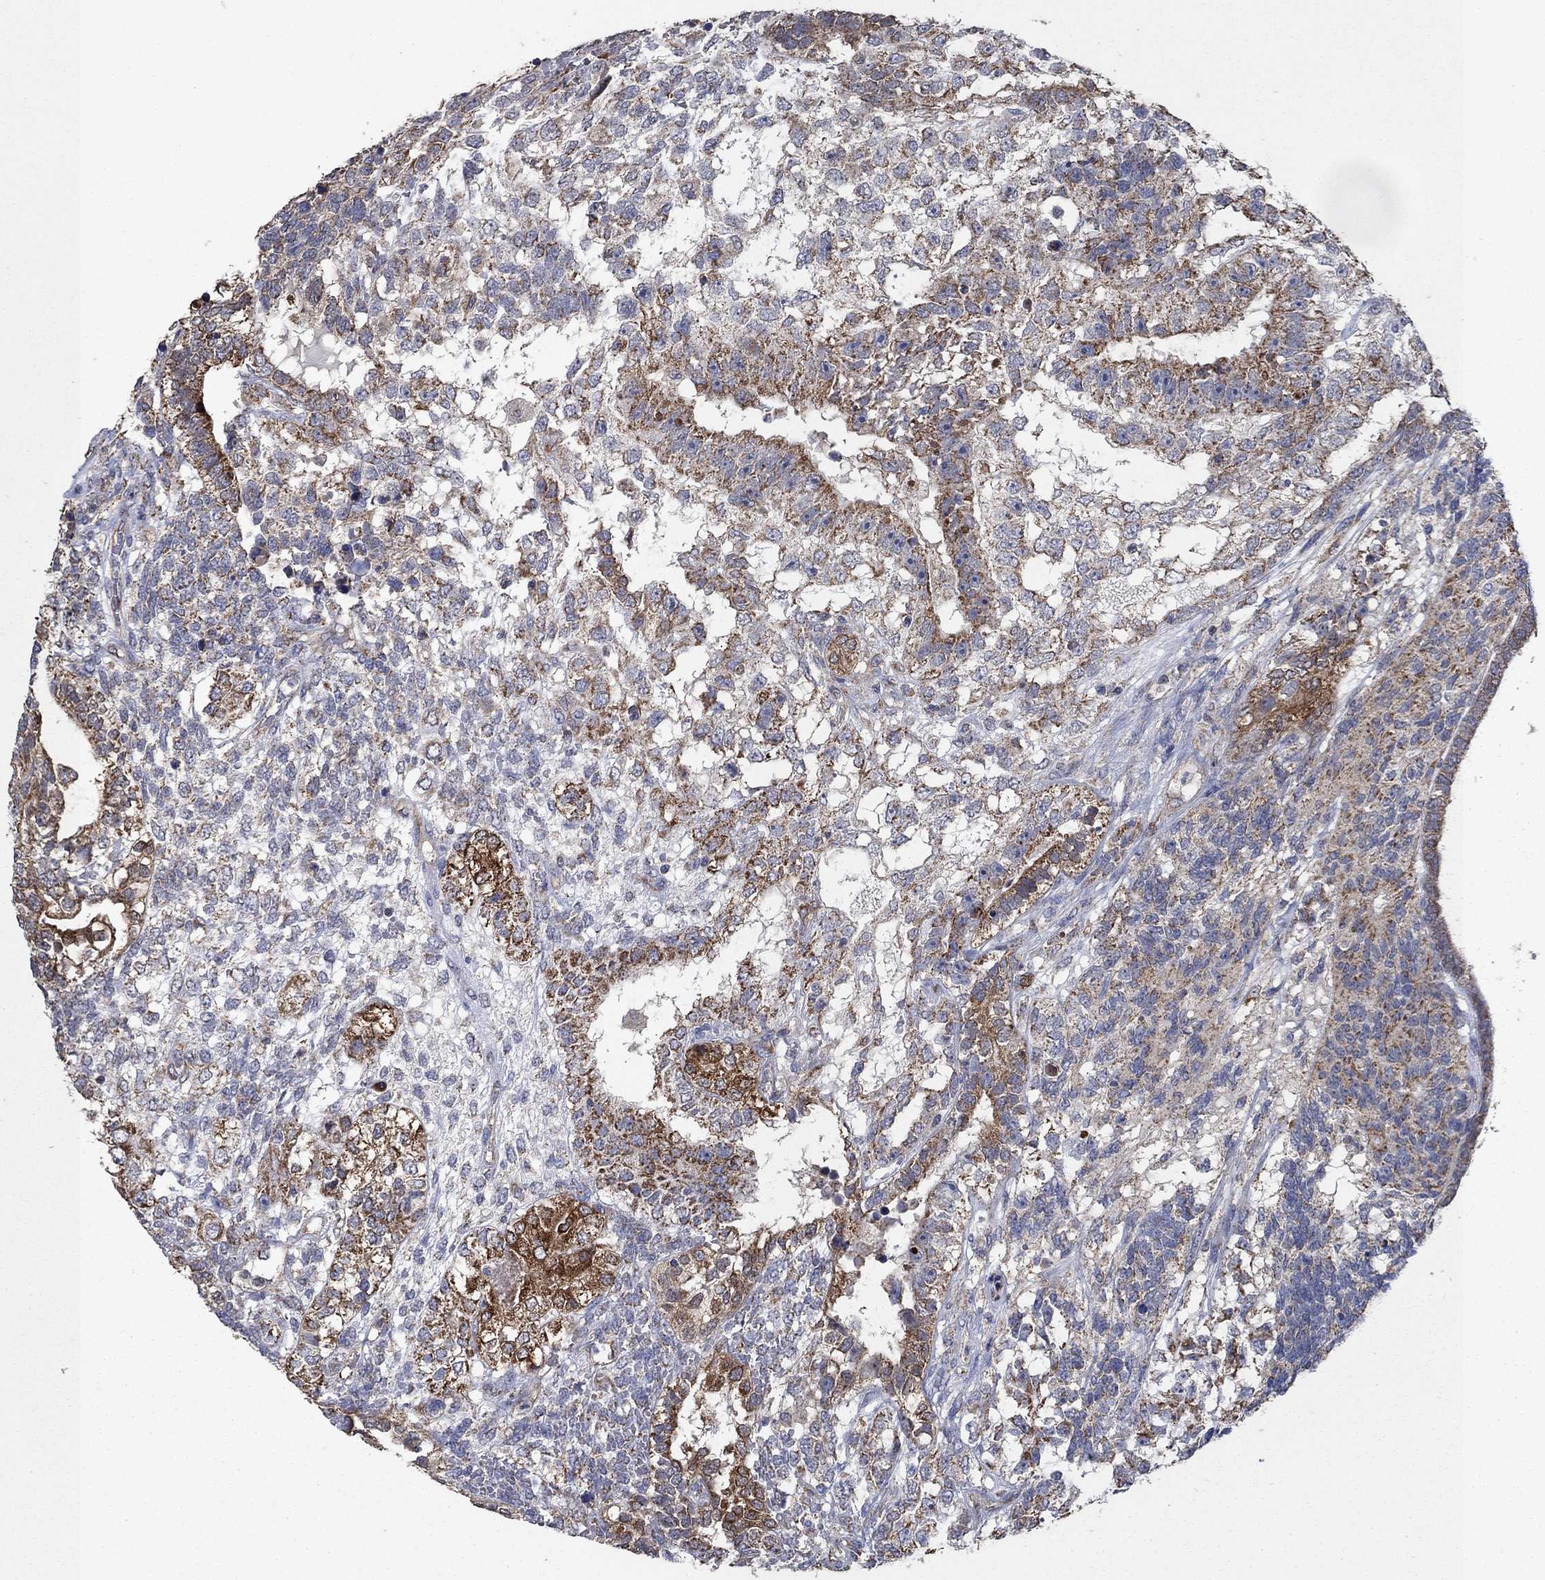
{"staining": {"intensity": "strong", "quantity": "25%-75%", "location": "cytoplasmic/membranous"}, "tissue": "testis cancer", "cell_type": "Tumor cells", "image_type": "cancer", "snomed": [{"axis": "morphology", "description": "Seminoma, NOS"}, {"axis": "morphology", "description": "Carcinoma, Embryonal, NOS"}, {"axis": "topography", "description": "Testis"}], "caption": "Protein analysis of testis cancer tissue shows strong cytoplasmic/membranous positivity in about 25%-75% of tumor cells.", "gene": "HID1", "patient": {"sex": "male", "age": 41}}